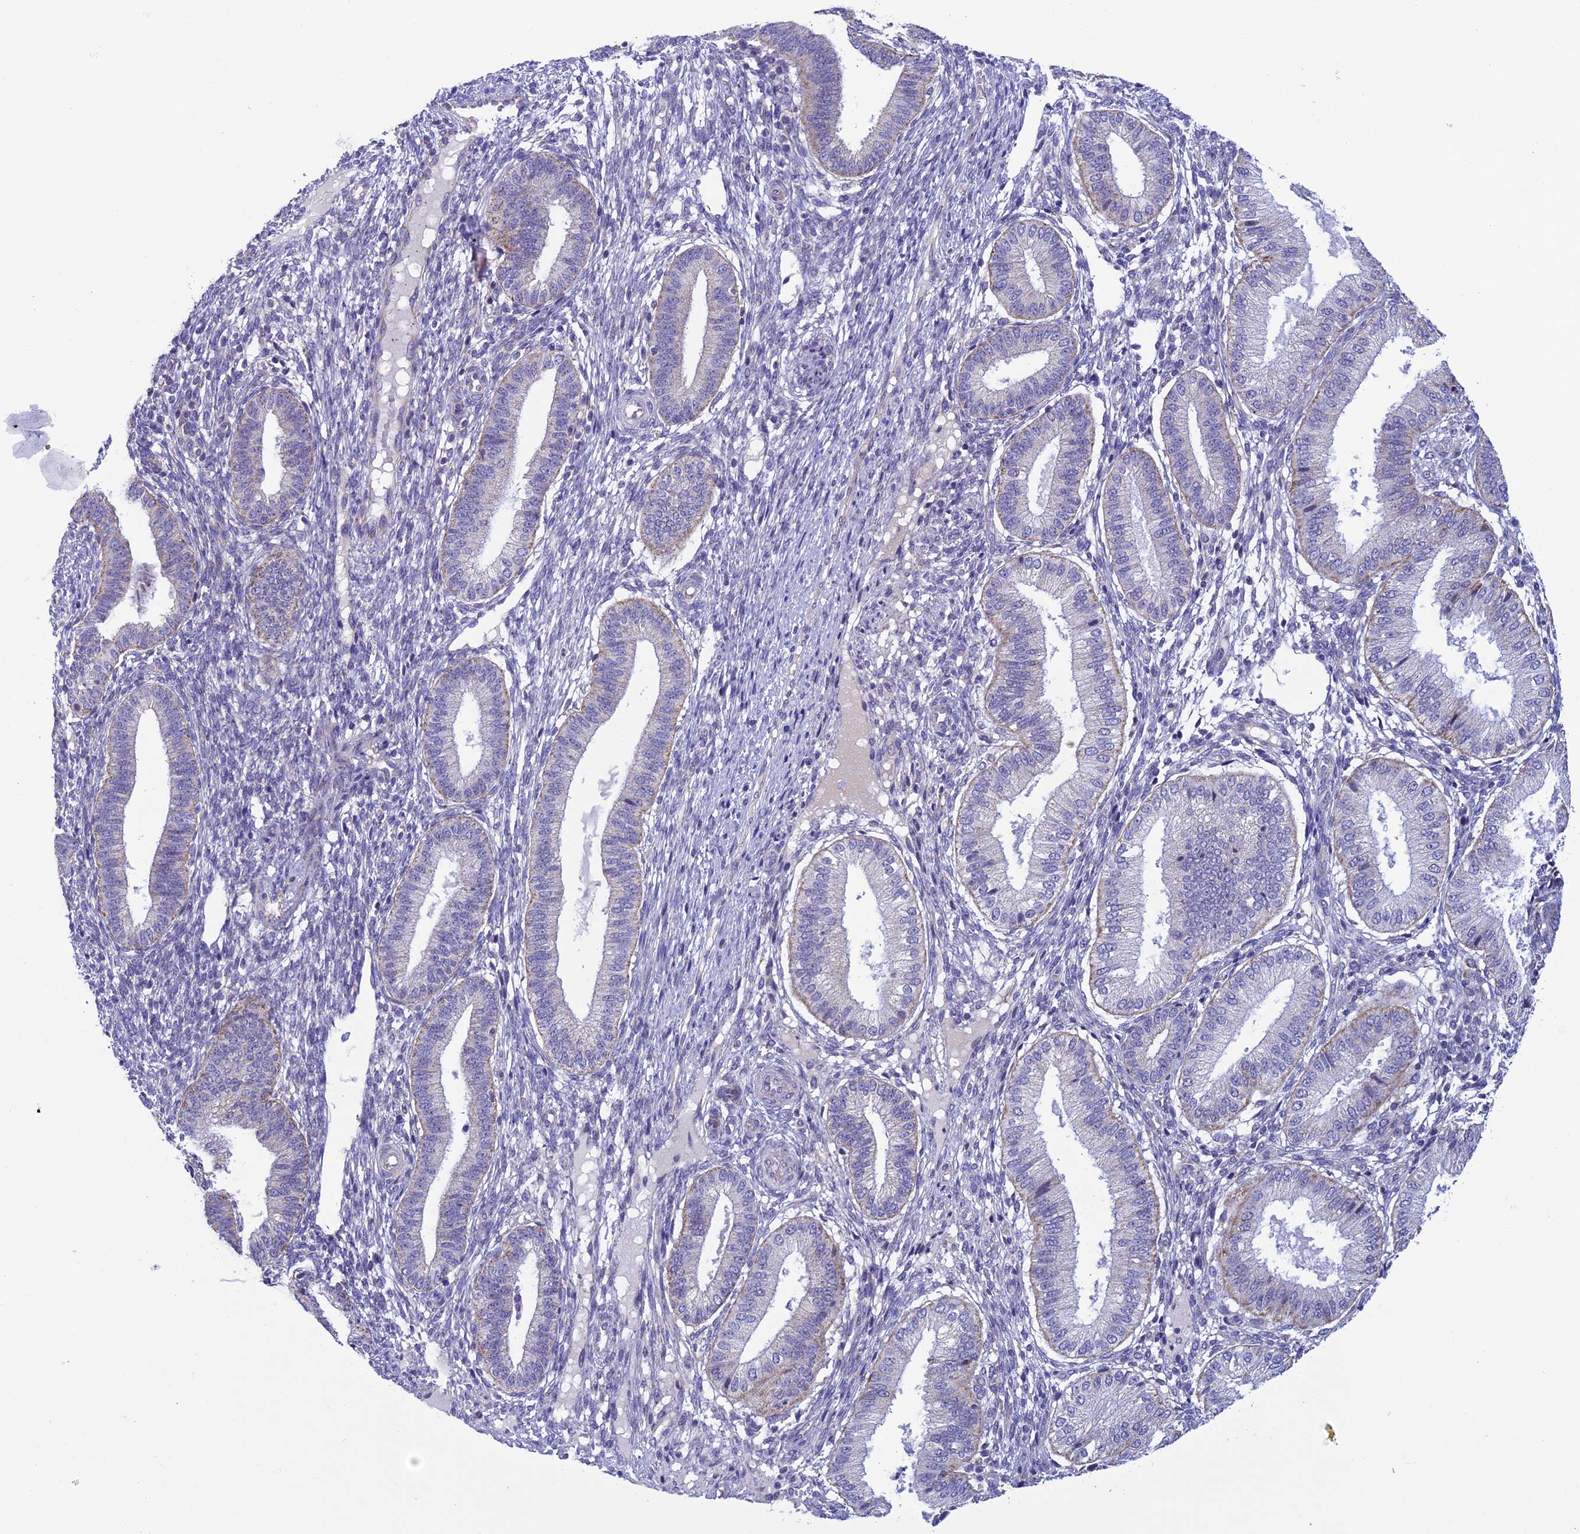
{"staining": {"intensity": "negative", "quantity": "none", "location": "none"}, "tissue": "endometrium", "cell_type": "Cells in endometrial stroma", "image_type": "normal", "snomed": [{"axis": "morphology", "description": "Normal tissue, NOS"}, {"axis": "topography", "description": "Endometrium"}], "caption": "DAB immunohistochemical staining of unremarkable endometrium shows no significant positivity in cells in endometrial stroma.", "gene": "MFSD12", "patient": {"sex": "female", "age": 39}}